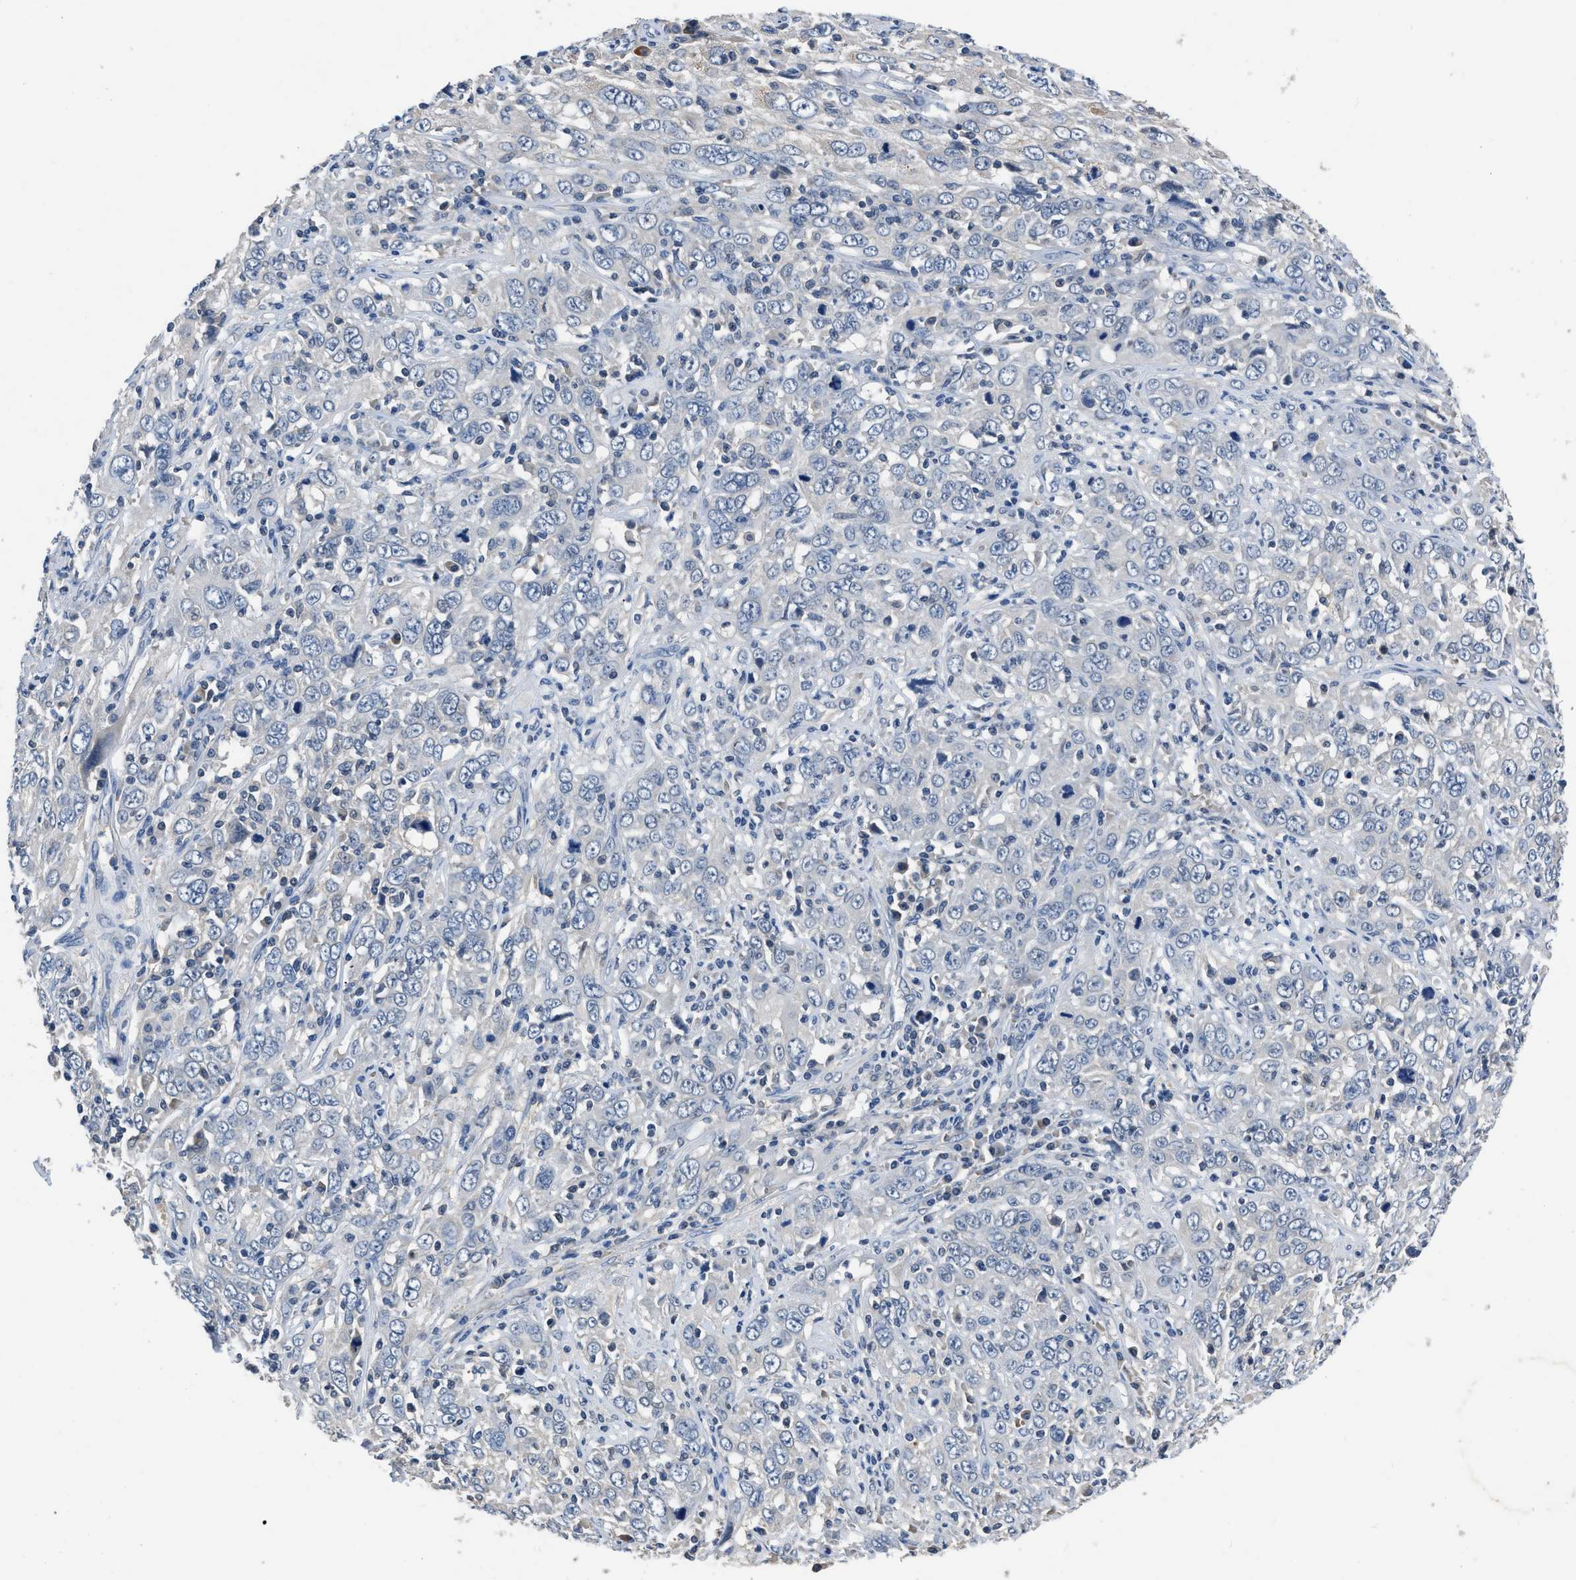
{"staining": {"intensity": "negative", "quantity": "none", "location": "none"}, "tissue": "cervical cancer", "cell_type": "Tumor cells", "image_type": "cancer", "snomed": [{"axis": "morphology", "description": "Squamous cell carcinoma, NOS"}, {"axis": "topography", "description": "Cervix"}], "caption": "The photomicrograph displays no significant staining in tumor cells of cervical cancer. Nuclei are stained in blue.", "gene": "LANCL2", "patient": {"sex": "female", "age": 46}}